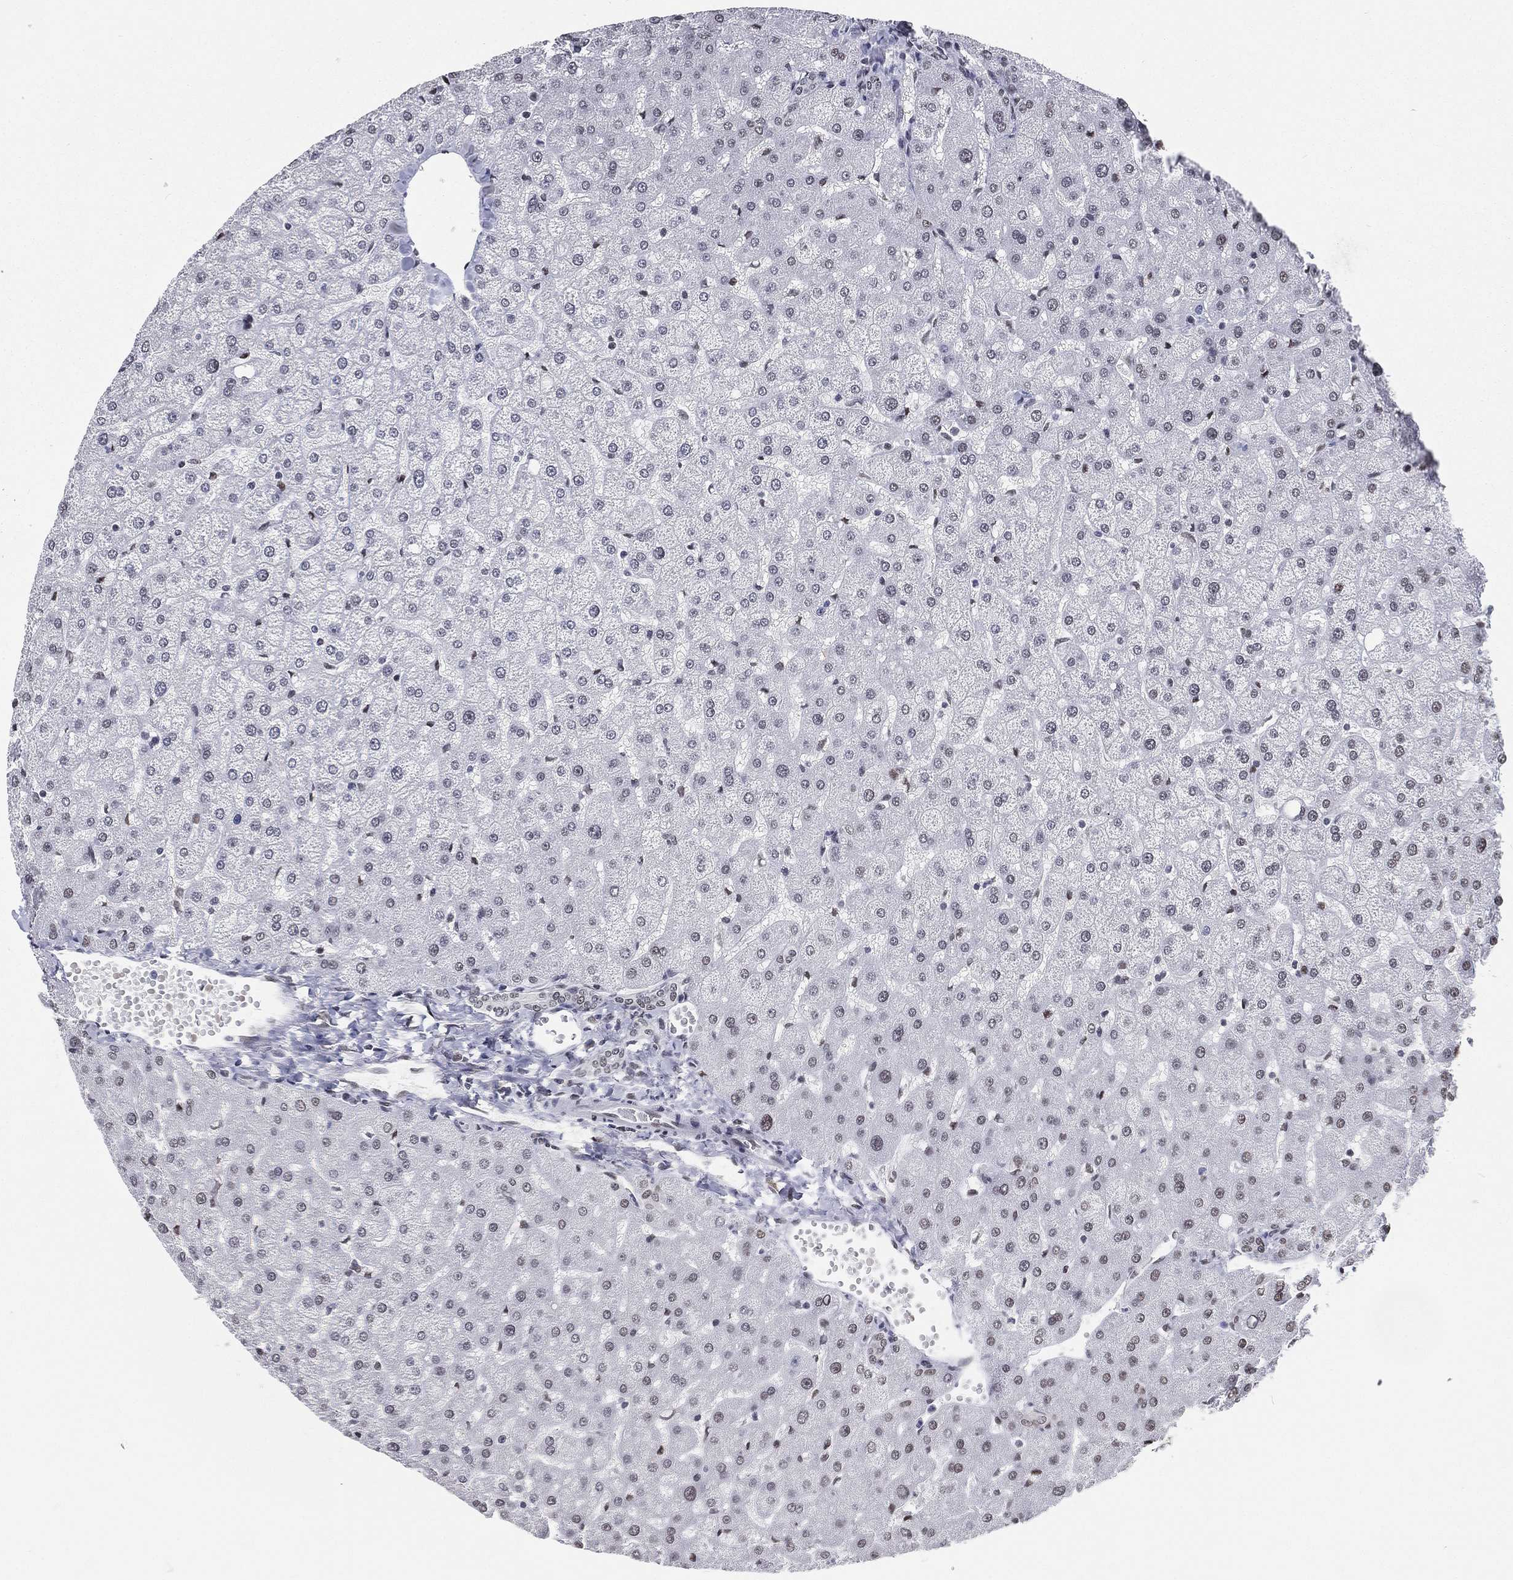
{"staining": {"intensity": "negative", "quantity": "none", "location": "none"}, "tissue": "liver", "cell_type": "Cholangiocytes", "image_type": "normal", "snomed": [{"axis": "morphology", "description": "Normal tissue, NOS"}, {"axis": "topography", "description": "Liver"}], "caption": "This is an immunohistochemistry (IHC) histopathology image of normal human liver. There is no positivity in cholangiocytes.", "gene": "FUBP3", "patient": {"sex": "female", "age": 50}}